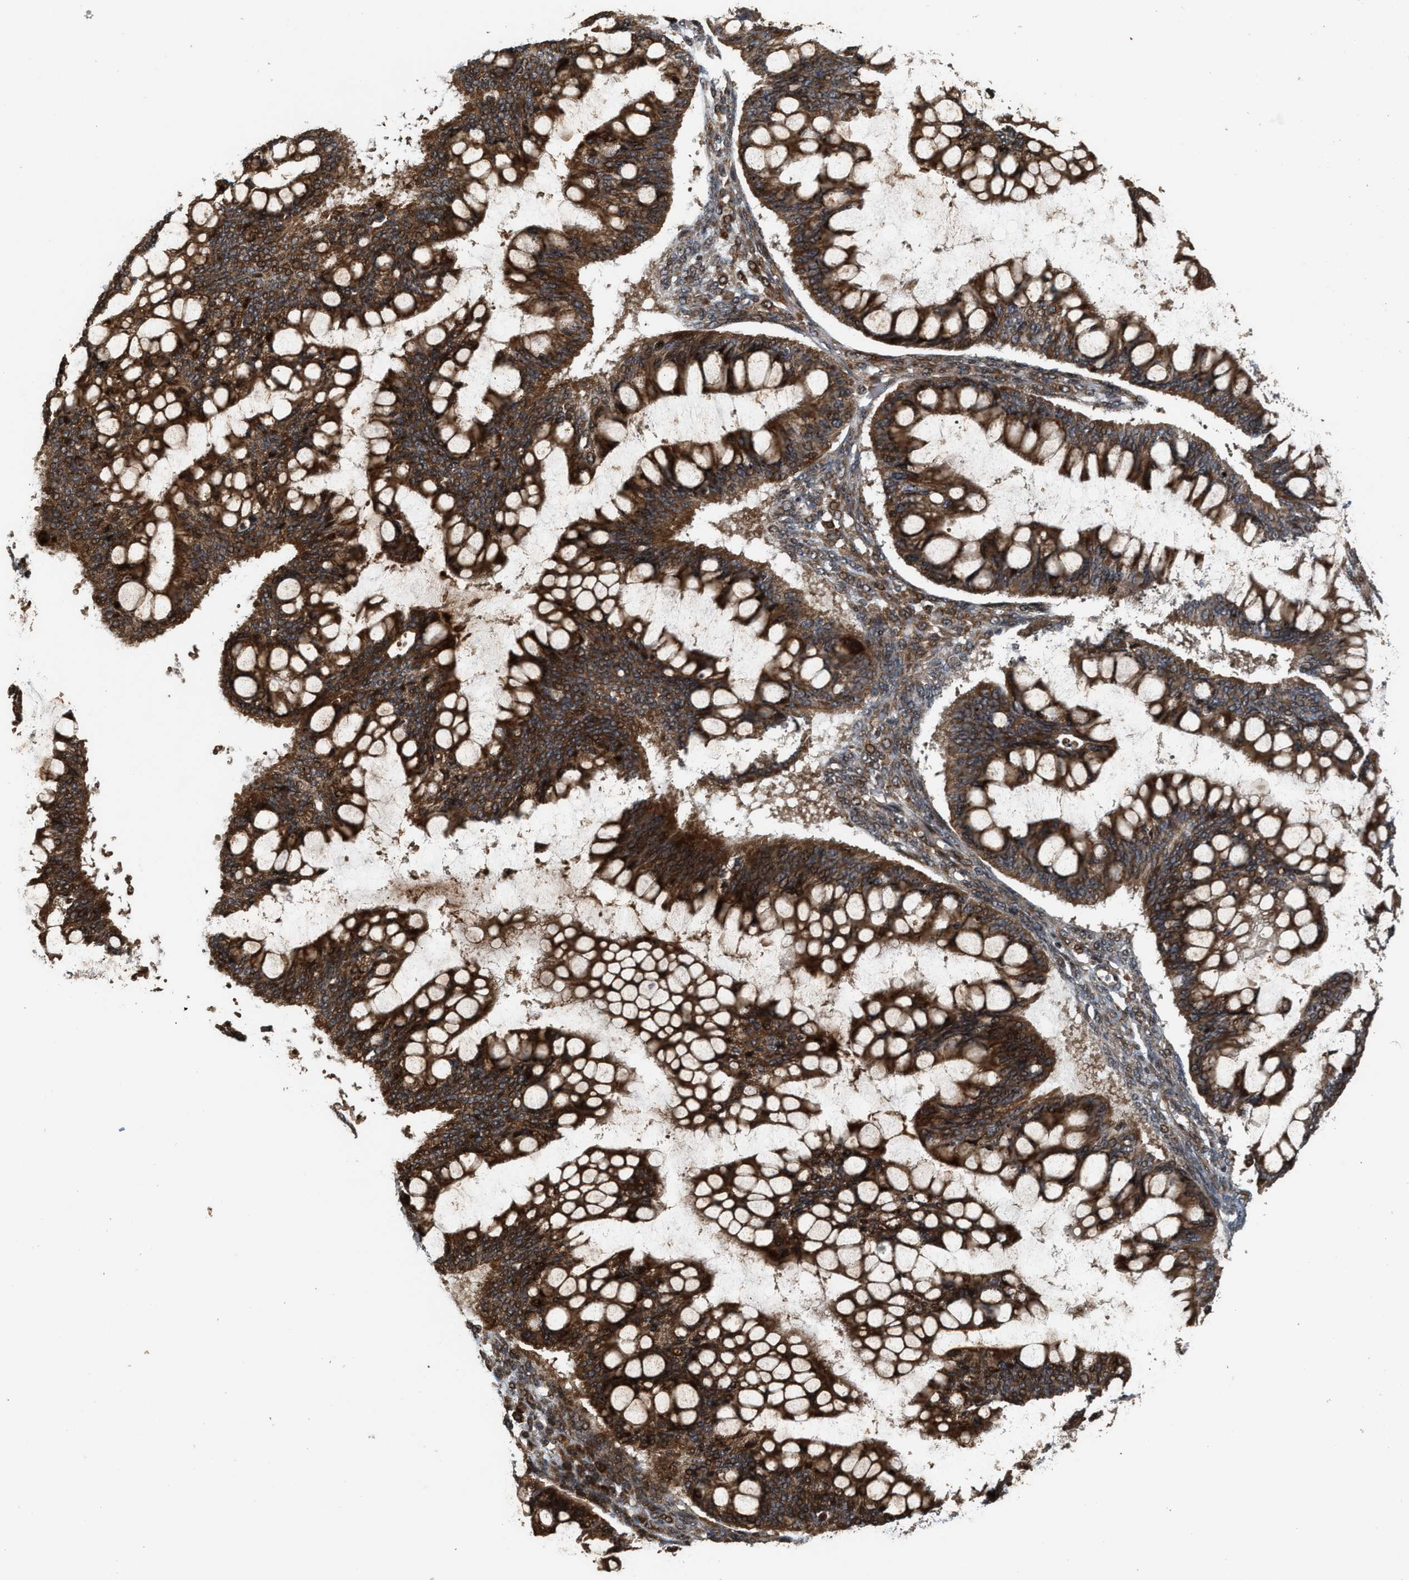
{"staining": {"intensity": "strong", "quantity": ">75%", "location": "cytoplasmic/membranous,nuclear"}, "tissue": "ovarian cancer", "cell_type": "Tumor cells", "image_type": "cancer", "snomed": [{"axis": "morphology", "description": "Cystadenocarcinoma, mucinous, NOS"}, {"axis": "topography", "description": "Ovary"}], "caption": "Human ovarian cancer (mucinous cystadenocarcinoma) stained for a protein (brown) demonstrates strong cytoplasmic/membranous and nuclear positive positivity in about >75% of tumor cells.", "gene": "ELP2", "patient": {"sex": "female", "age": 73}}